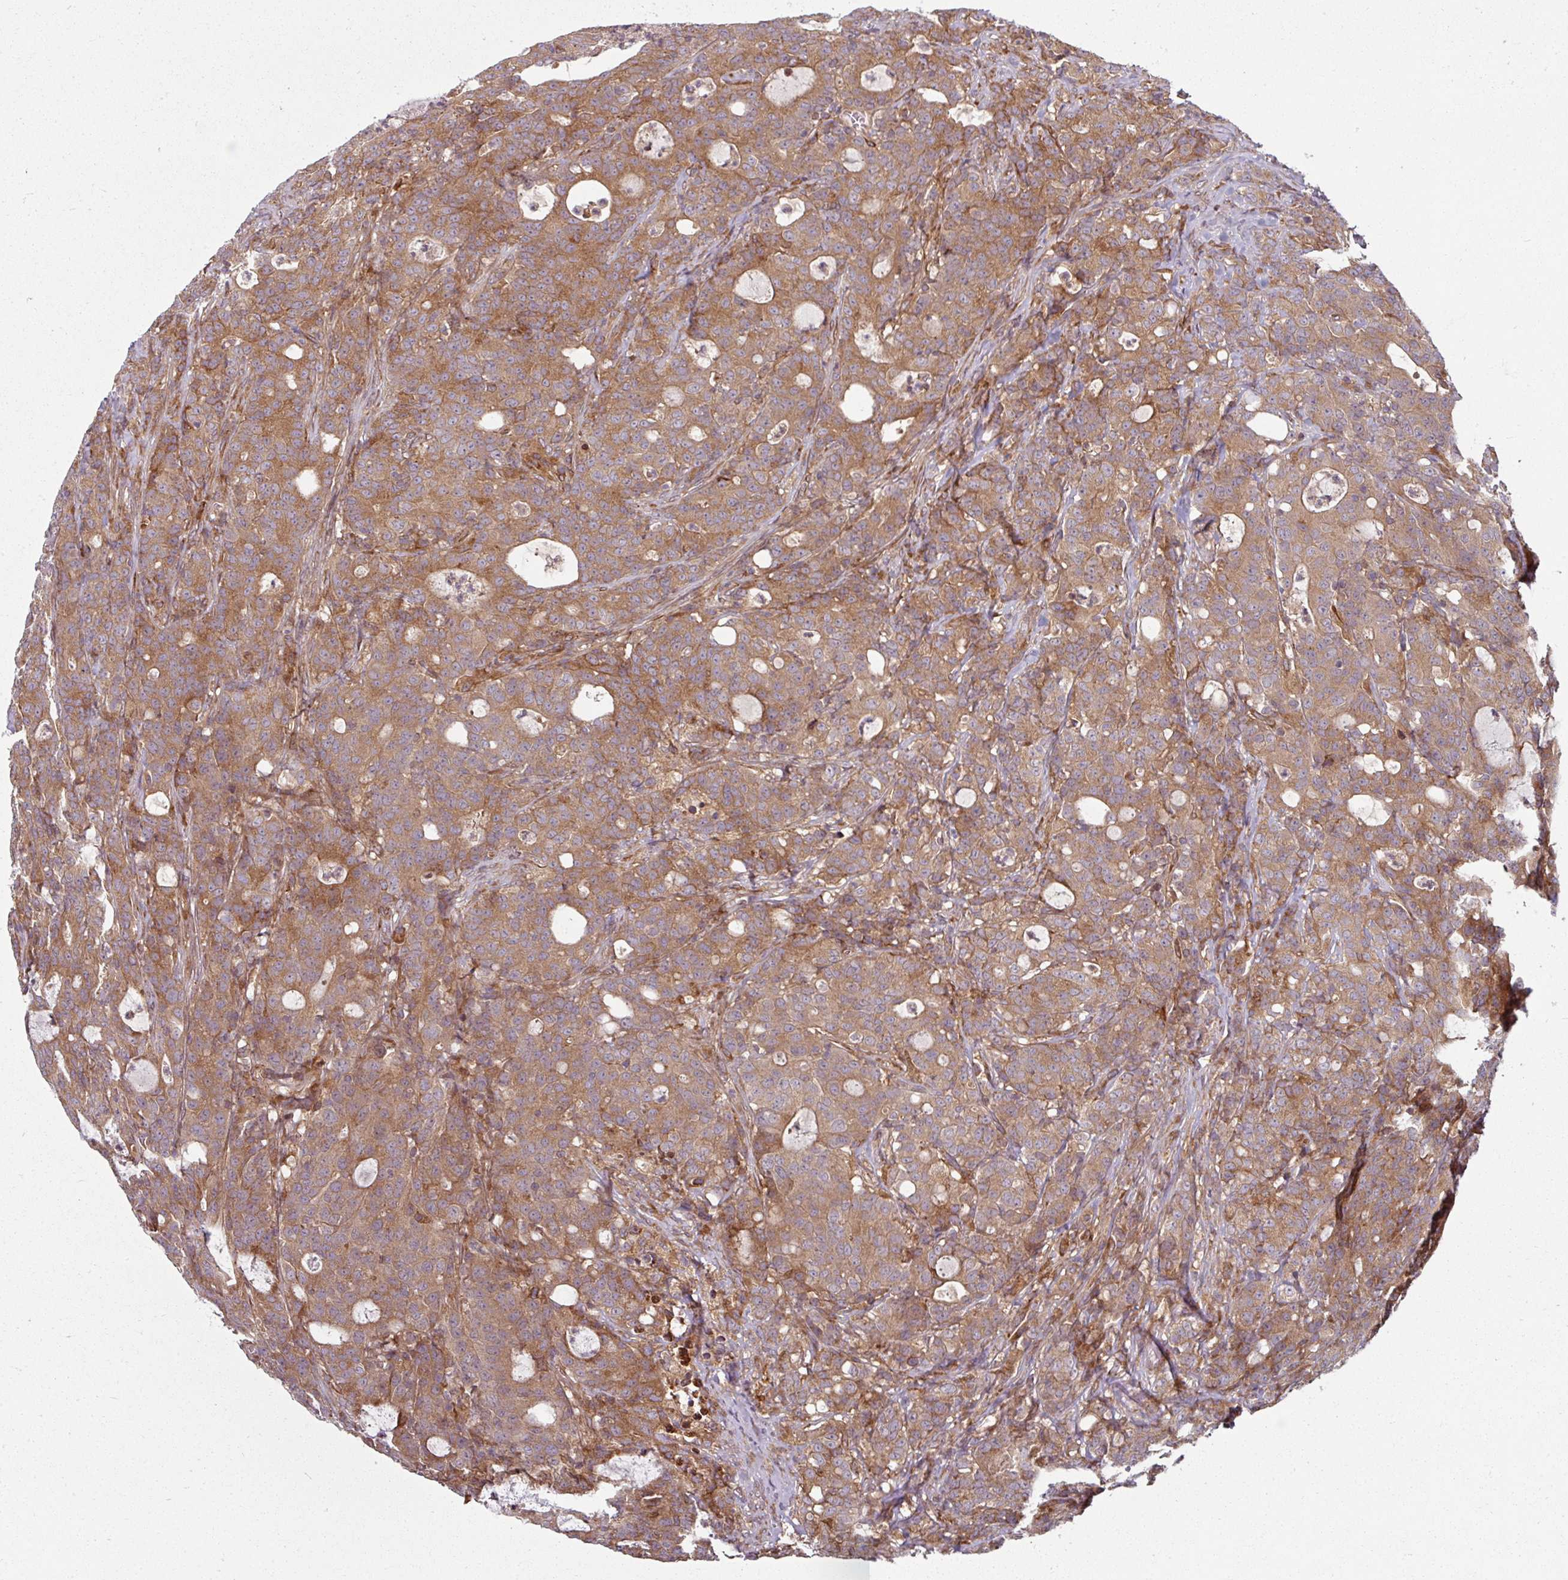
{"staining": {"intensity": "moderate", "quantity": ">75%", "location": "cytoplasmic/membranous"}, "tissue": "colorectal cancer", "cell_type": "Tumor cells", "image_type": "cancer", "snomed": [{"axis": "morphology", "description": "Adenocarcinoma, NOS"}, {"axis": "topography", "description": "Colon"}], "caption": "A brown stain highlights moderate cytoplasmic/membranous staining of a protein in human adenocarcinoma (colorectal) tumor cells. (Stains: DAB in brown, nuclei in blue, Microscopy: brightfield microscopy at high magnification).", "gene": "RAB5A", "patient": {"sex": "male", "age": 83}}